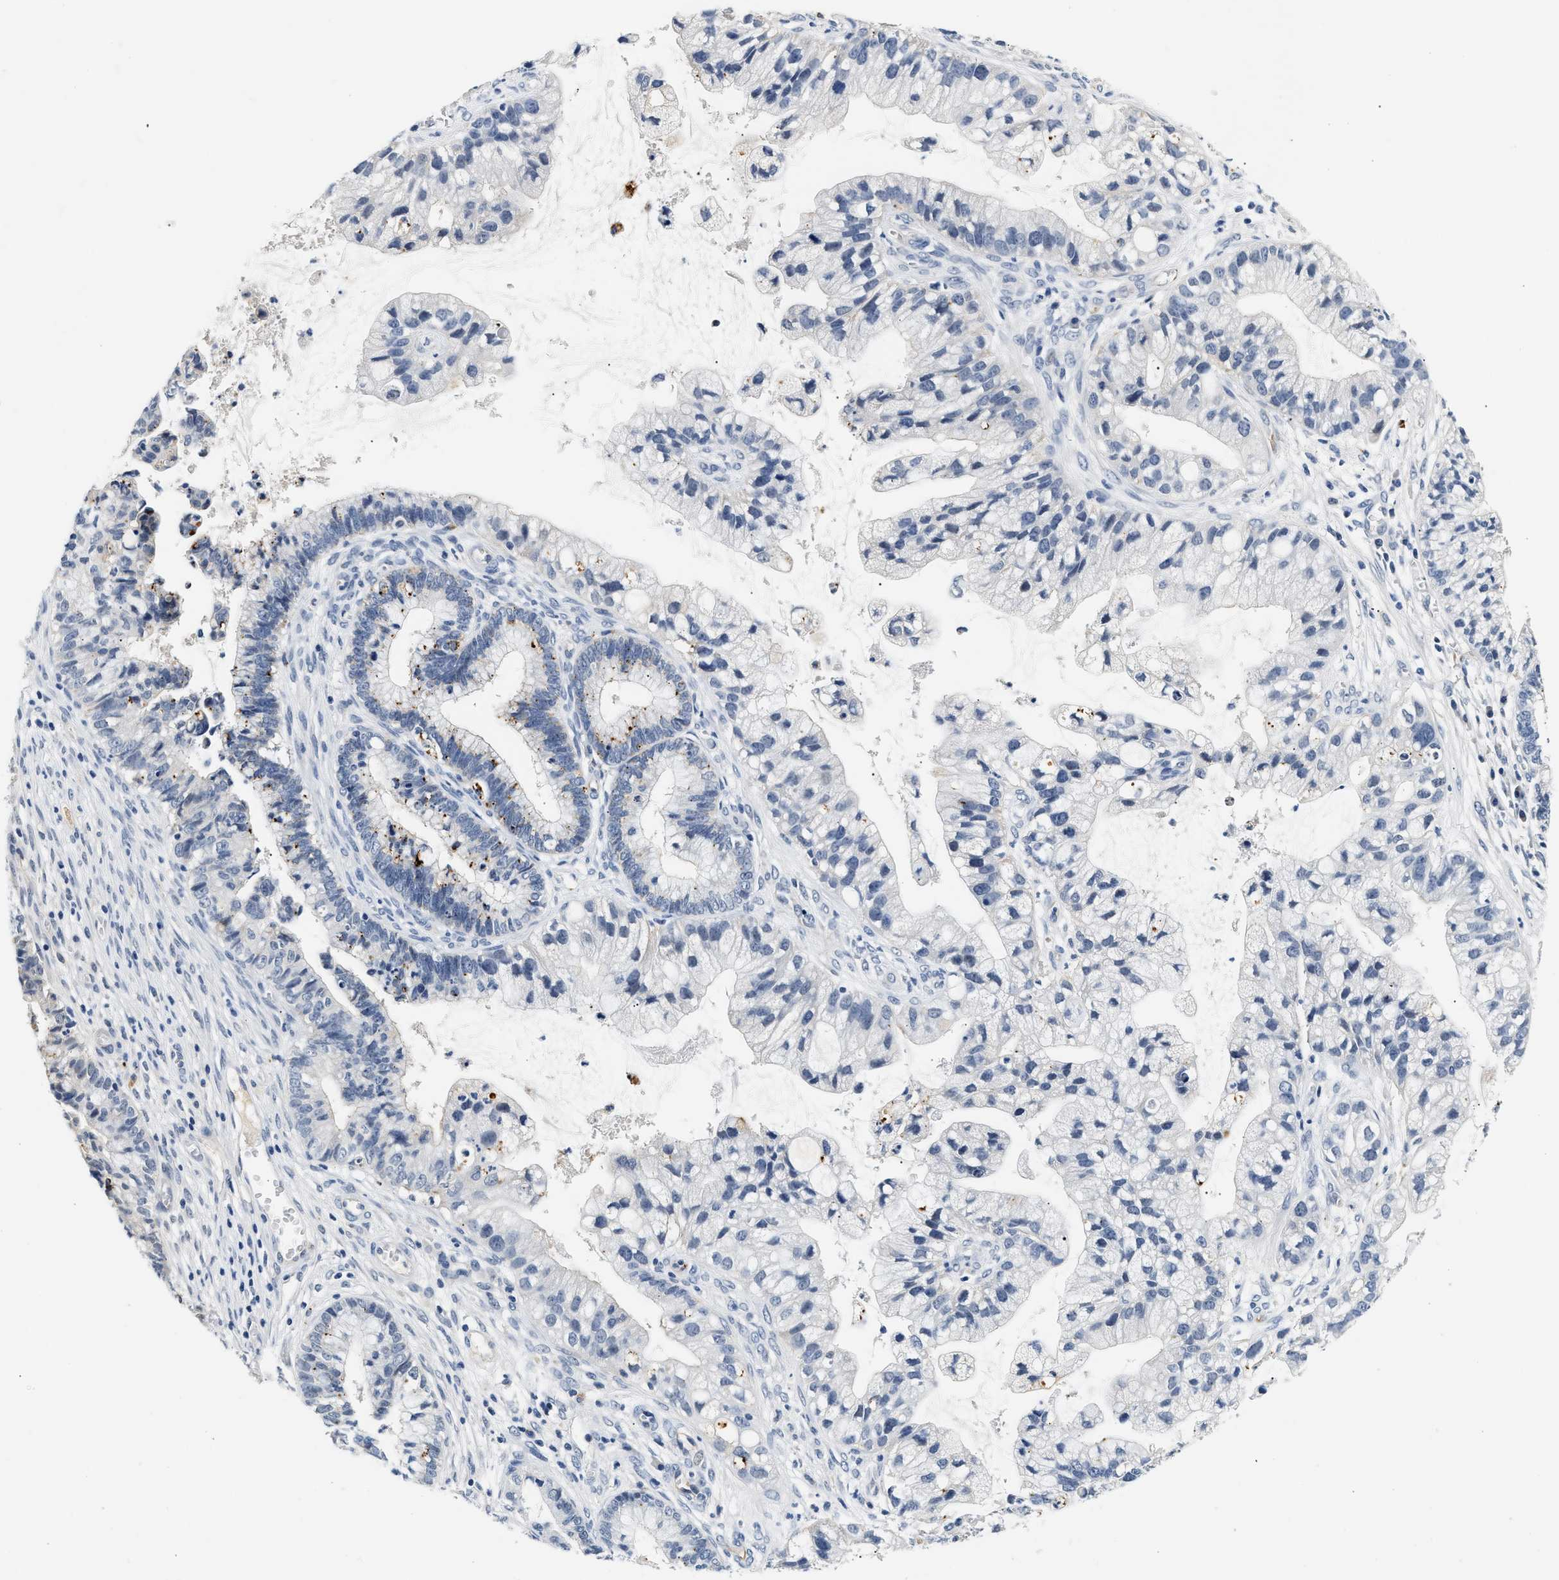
{"staining": {"intensity": "negative", "quantity": "none", "location": "none"}, "tissue": "cervical cancer", "cell_type": "Tumor cells", "image_type": "cancer", "snomed": [{"axis": "morphology", "description": "Adenocarcinoma, NOS"}, {"axis": "topography", "description": "Cervix"}], "caption": "IHC image of neoplastic tissue: cervical cancer stained with DAB demonstrates no significant protein positivity in tumor cells.", "gene": "MED22", "patient": {"sex": "female", "age": 44}}